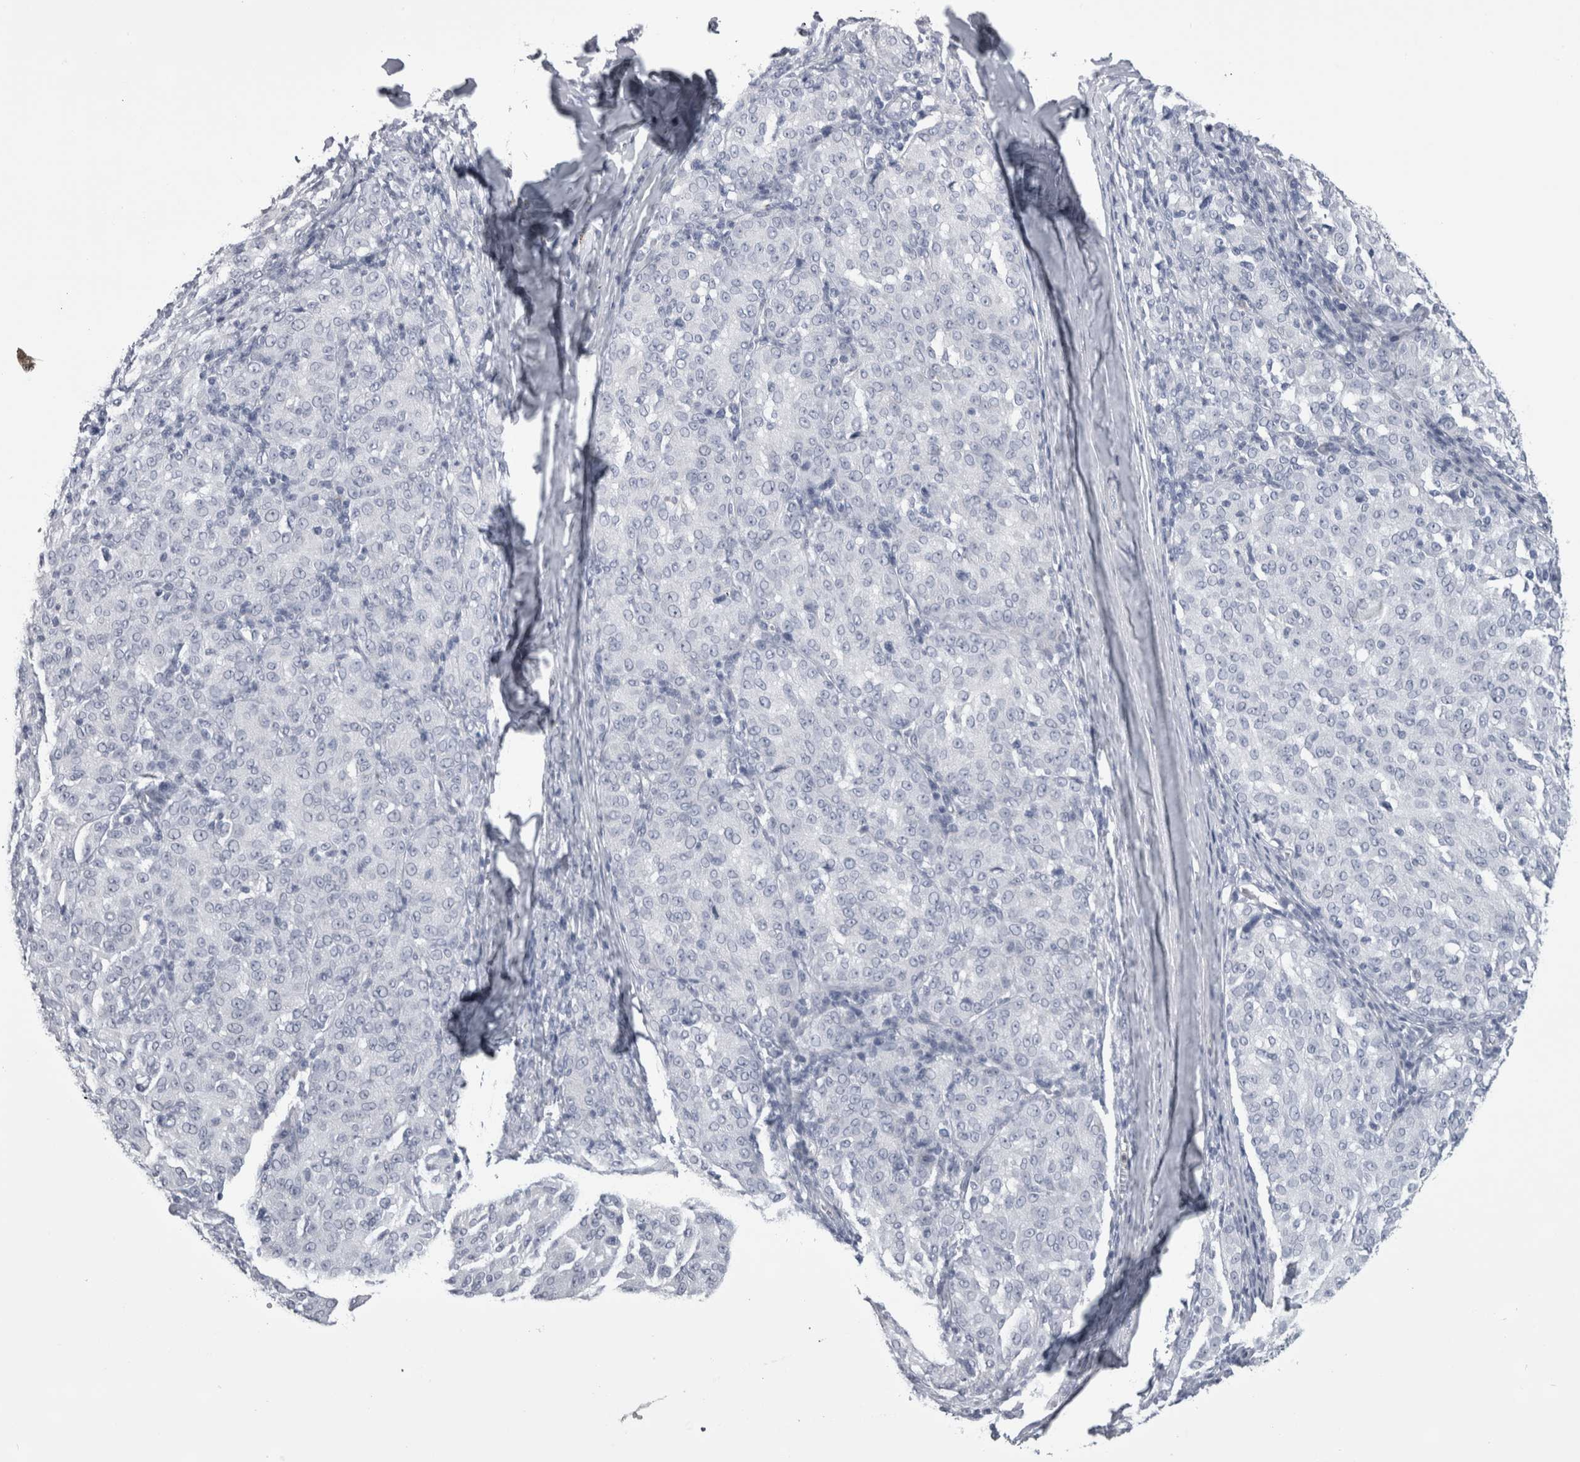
{"staining": {"intensity": "negative", "quantity": "none", "location": "none"}, "tissue": "melanoma", "cell_type": "Tumor cells", "image_type": "cancer", "snomed": [{"axis": "morphology", "description": "Malignant melanoma, NOS"}, {"axis": "topography", "description": "Skin"}], "caption": "There is no significant staining in tumor cells of malignant melanoma.", "gene": "ALDH8A1", "patient": {"sex": "female", "age": 72}}